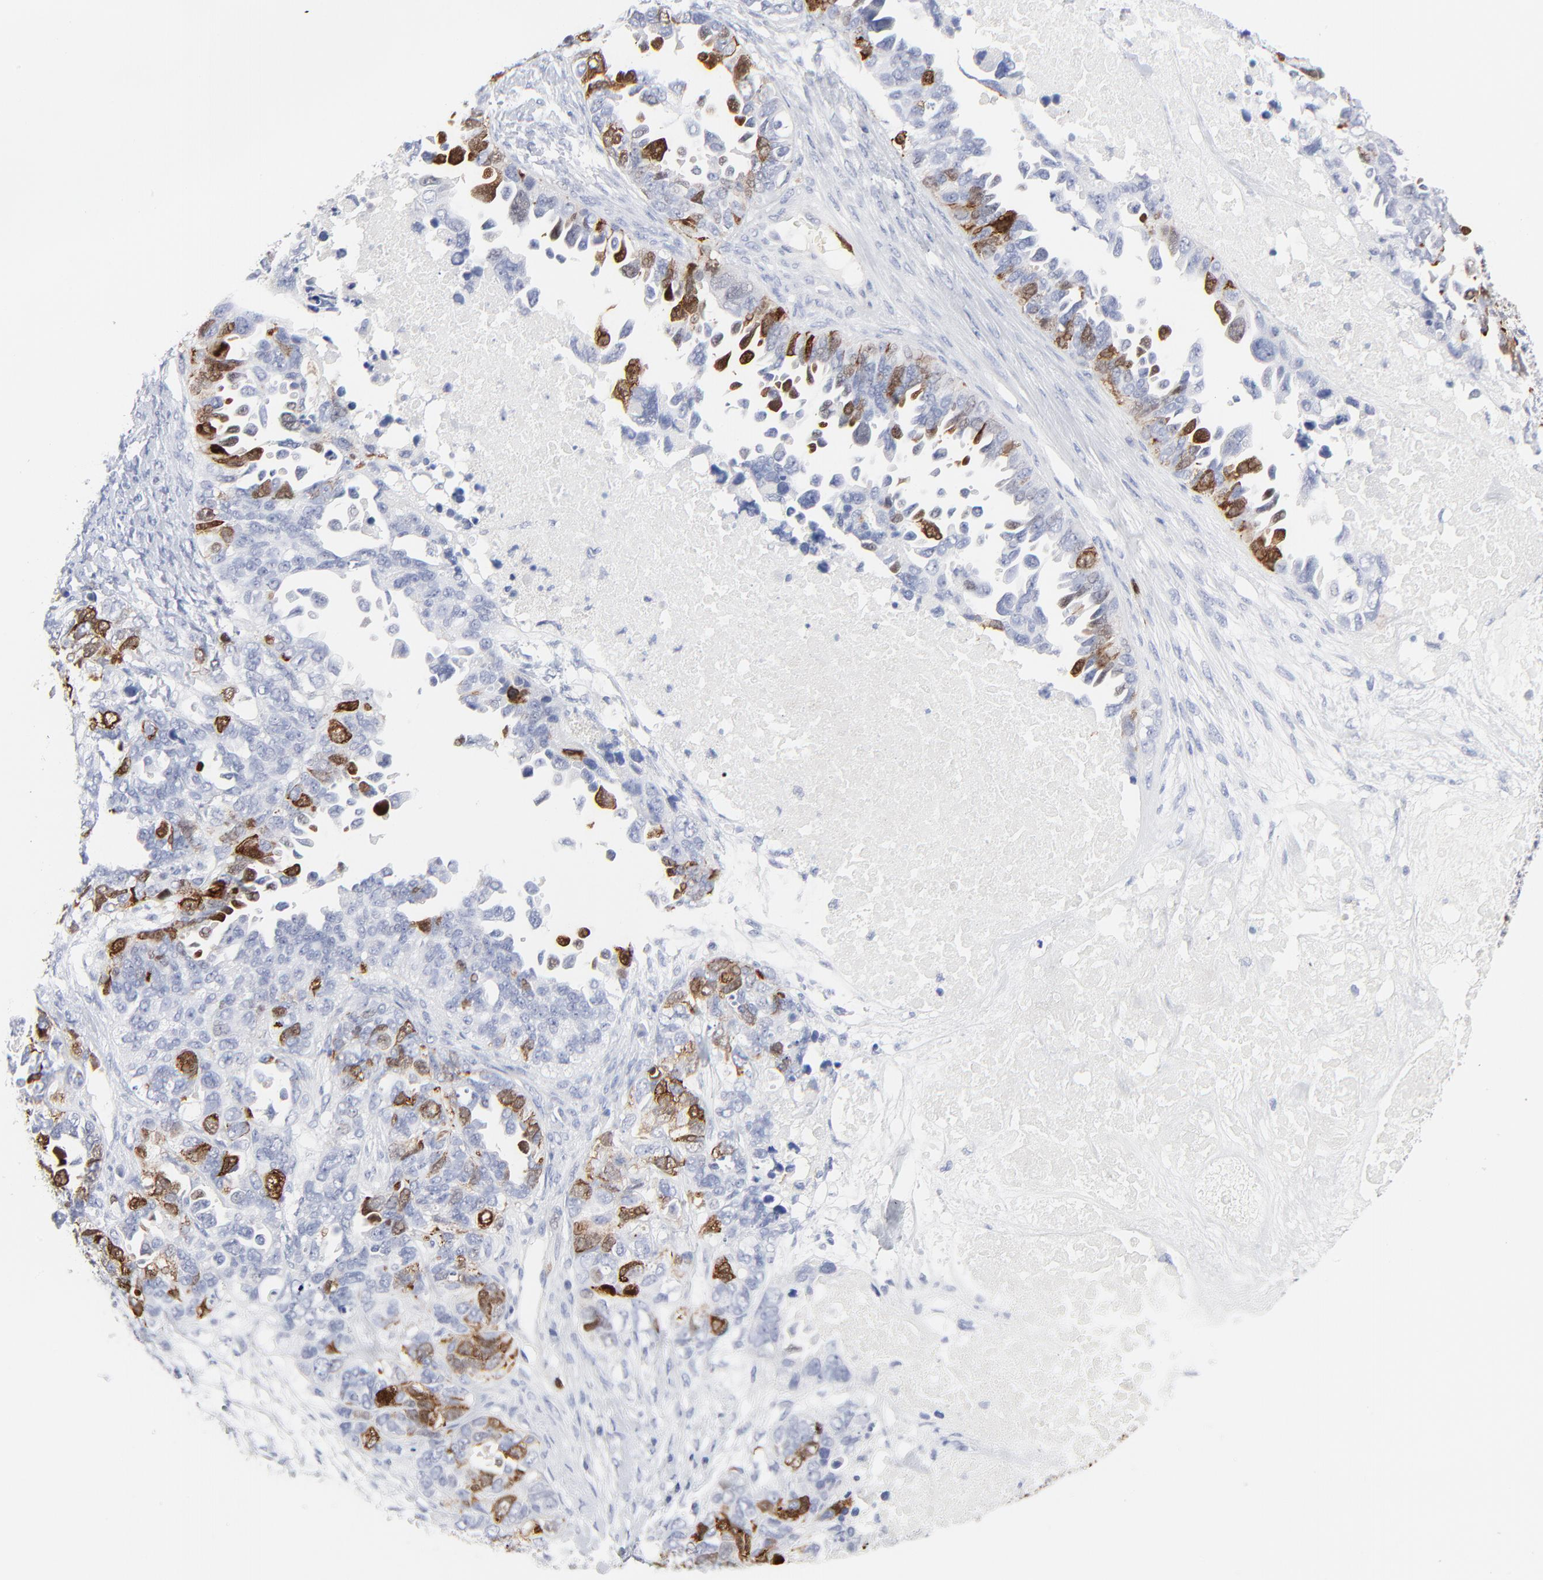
{"staining": {"intensity": "strong", "quantity": "<25%", "location": "cytoplasmic/membranous,nuclear"}, "tissue": "ovarian cancer", "cell_type": "Tumor cells", "image_type": "cancer", "snomed": [{"axis": "morphology", "description": "Cystadenocarcinoma, serous, NOS"}, {"axis": "topography", "description": "Ovary"}], "caption": "High-magnification brightfield microscopy of ovarian serous cystadenocarcinoma stained with DAB (brown) and counterstained with hematoxylin (blue). tumor cells exhibit strong cytoplasmic/membranous and nuclear expression is appreciated in approximately<25% of cells. (DAB IHC with brightfield microscopy, high magnification).", "gene": "CDK1", "patient": {"sex": "female", "age": 82}}